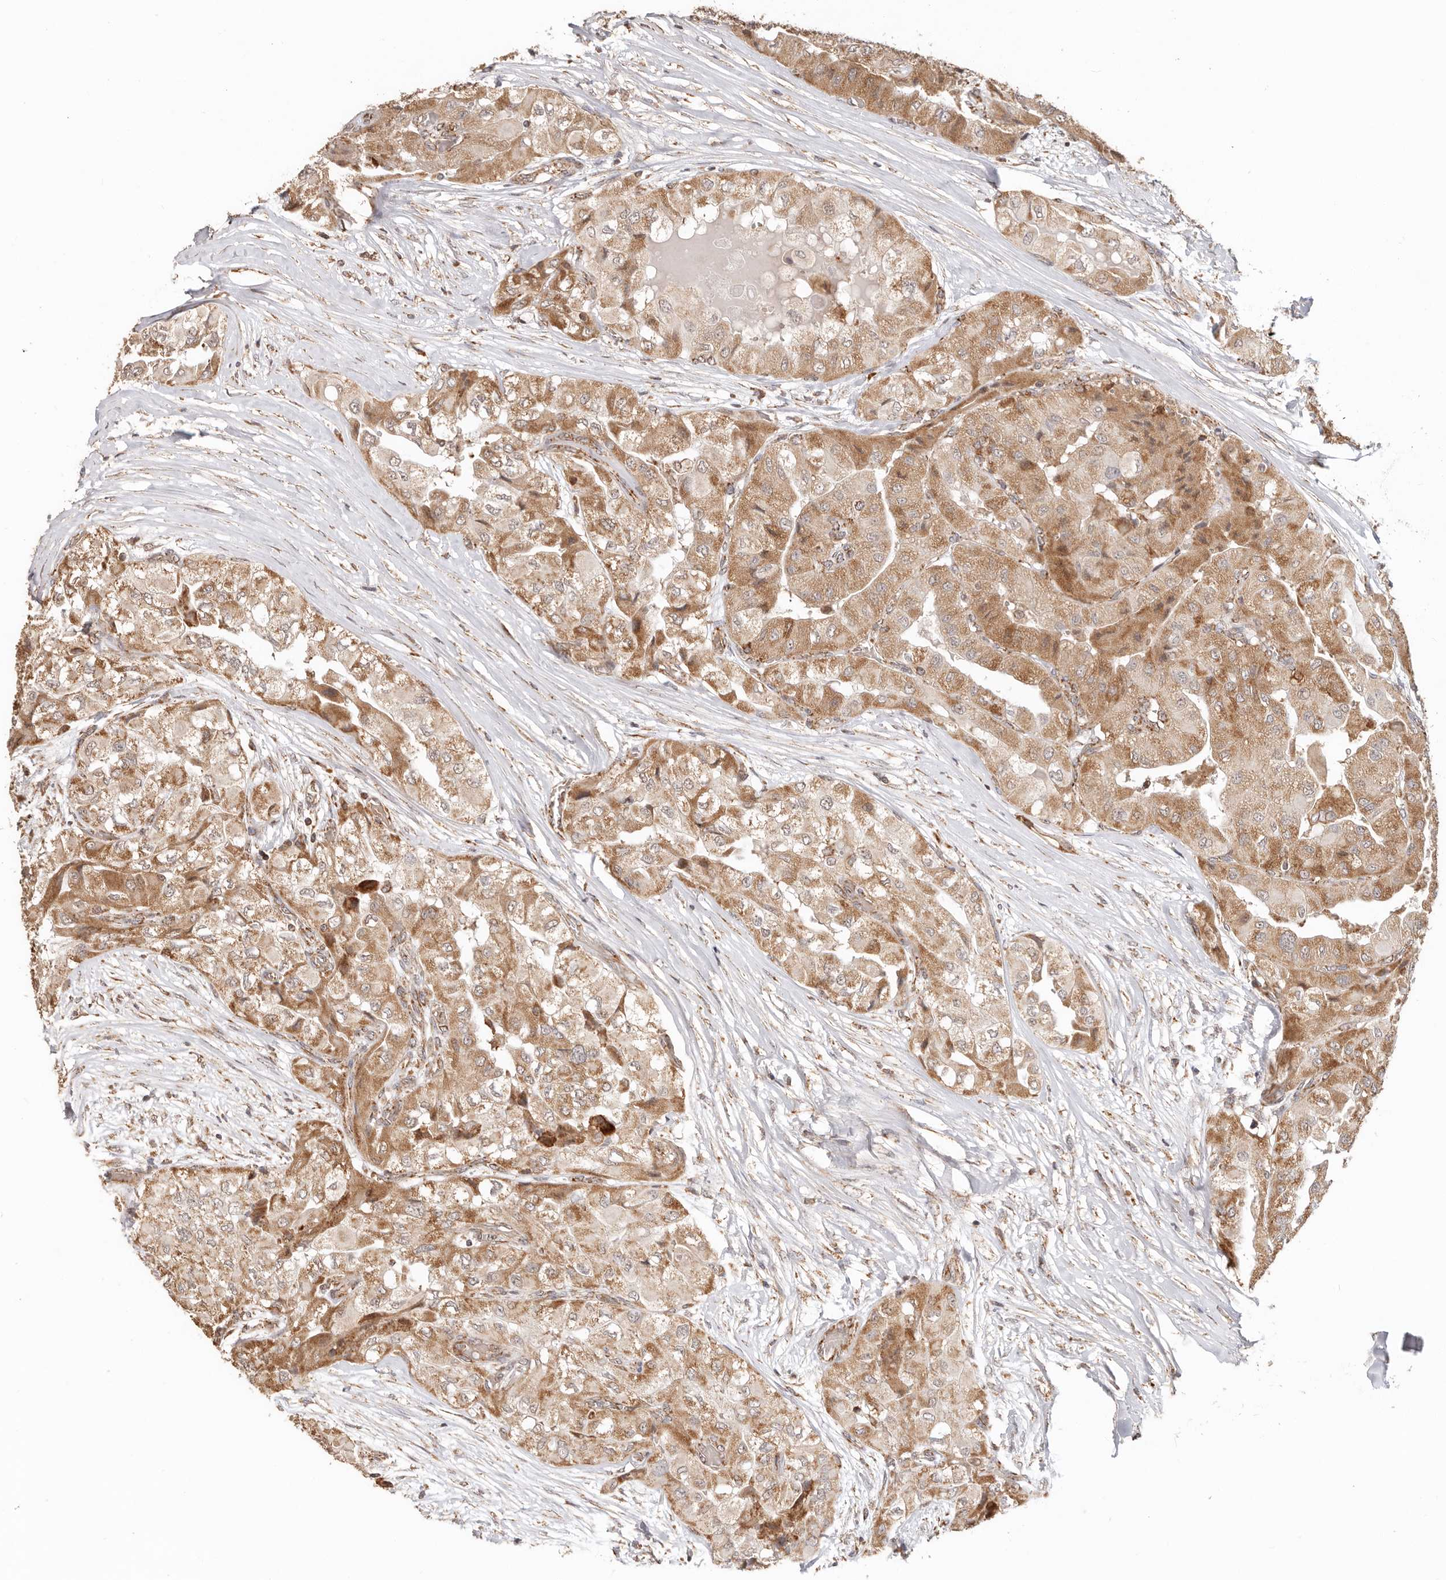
{"staining": {"intensity": "moderate", "quantity": ">75%", "location": "cytoplasmic/membranous"}, "tissue": "thyroid cancer", "cell_type": "Tumor cells", "image_type": "cancer", "snomed": [{"axis": "morphology", "description": "Papillary adenocarcinoma, NOS"}, {"axis": "topography", "description": "Thyroid gland"}], "caption": "Thyroid papillary adenocarcinoma stained with a brown dye displays moderate cytoplasmic/membranous positive expression in about >75% of tumor cells.", "gene": "NDUFB11", "patient": {"sex": "female", "age": 59}}